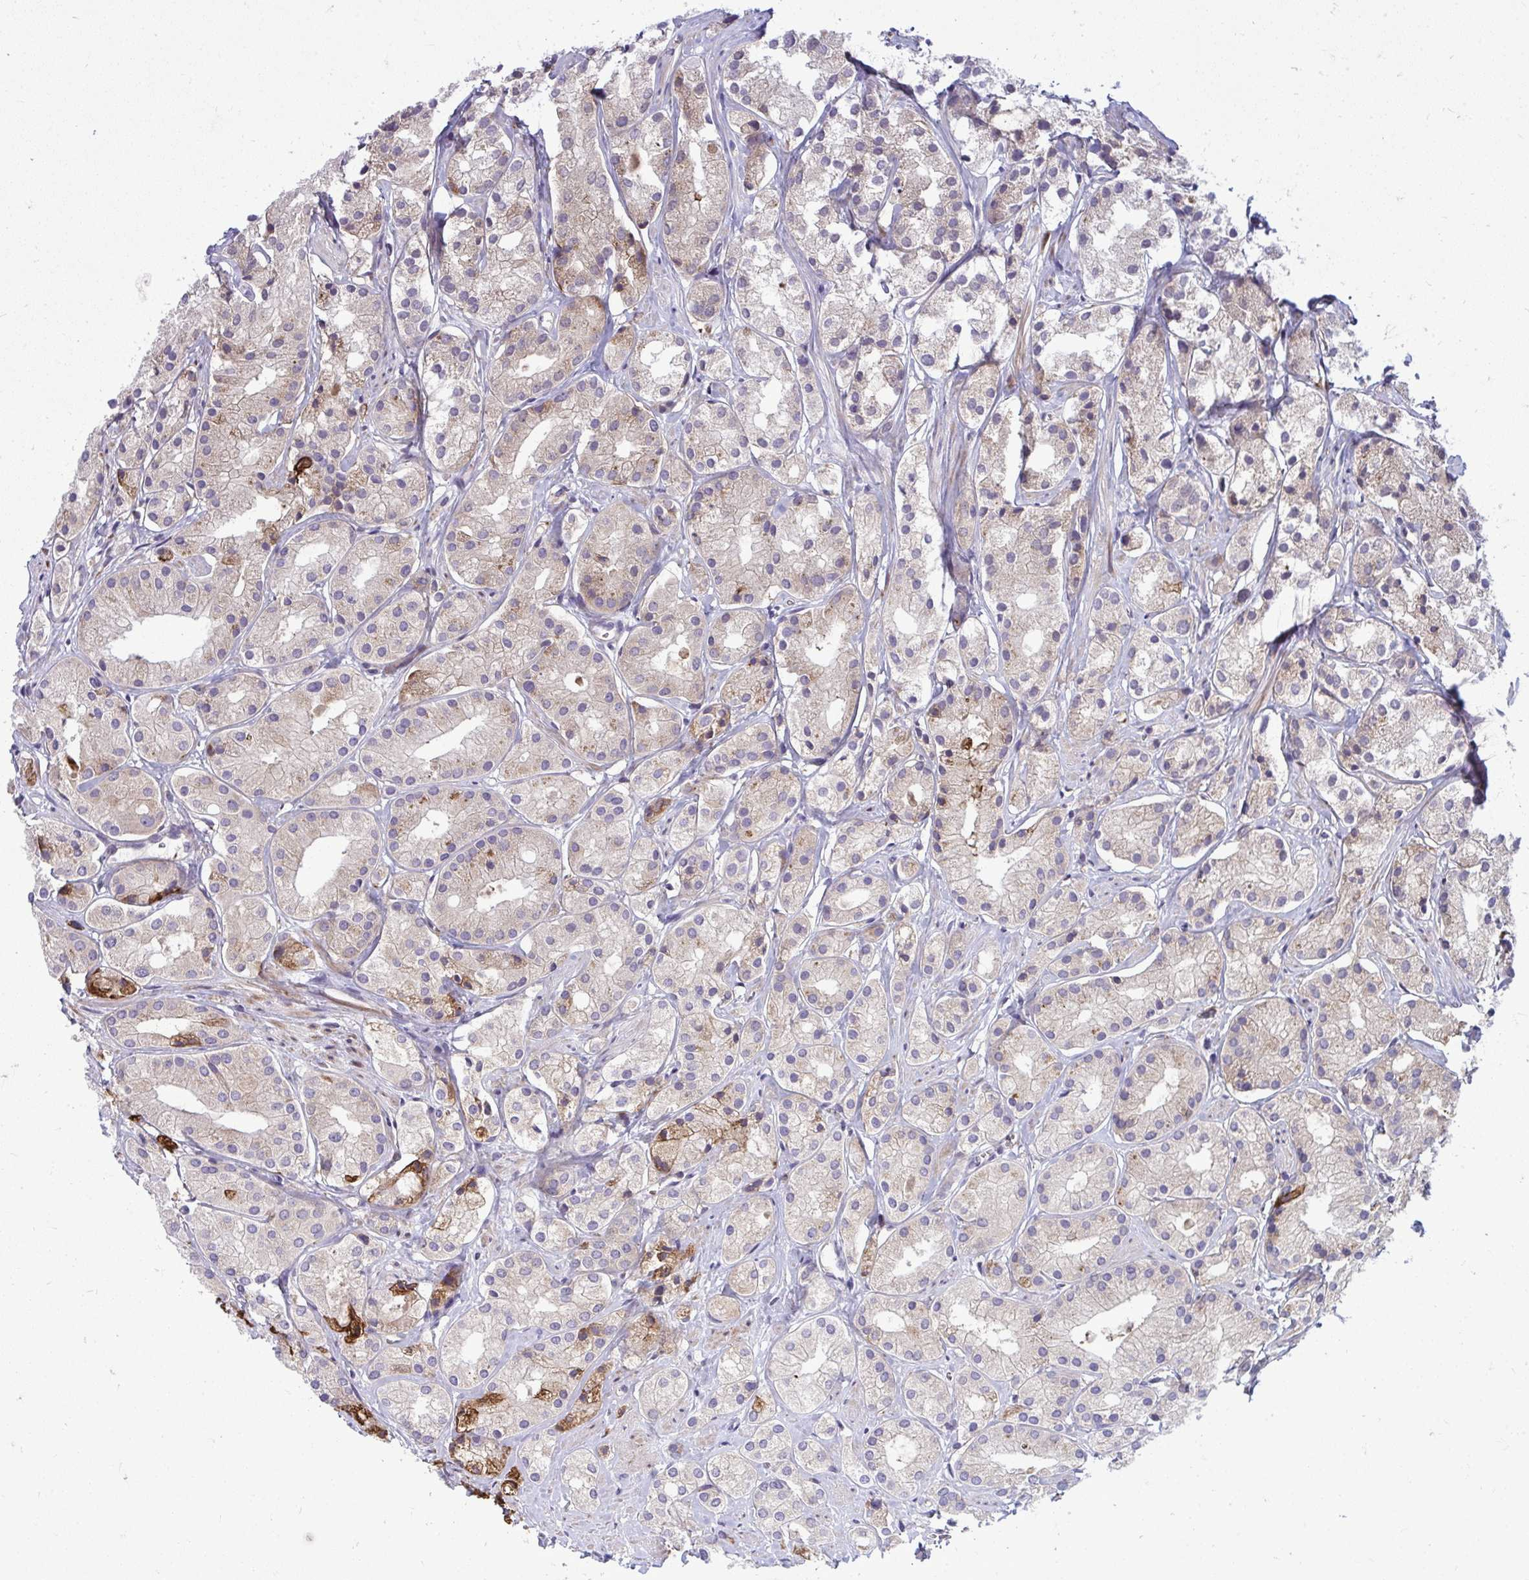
{"staining": {"intensity": "strong", "quantity": "25%-75%", "location": "cytoplasmic/membranous"}, "tissue": "prostate cancer", "cell_type": "Tumor cells", "image_type": "cancer", "snomed": [{"axis": "morphology", "description": "Adenocarcinoma, Low grade"}, {"axis": "topography", "description": "Prostate"}], "caption": "Adenocarcinoma (low-grade) (prostate) stained with a brown dye exhibits strong cytoplasmic/membranous positive staining in approximately 25%-75% of tumor cells.", "gene": "GFPT2", "patient": {"sex": "male", "age": 69}}